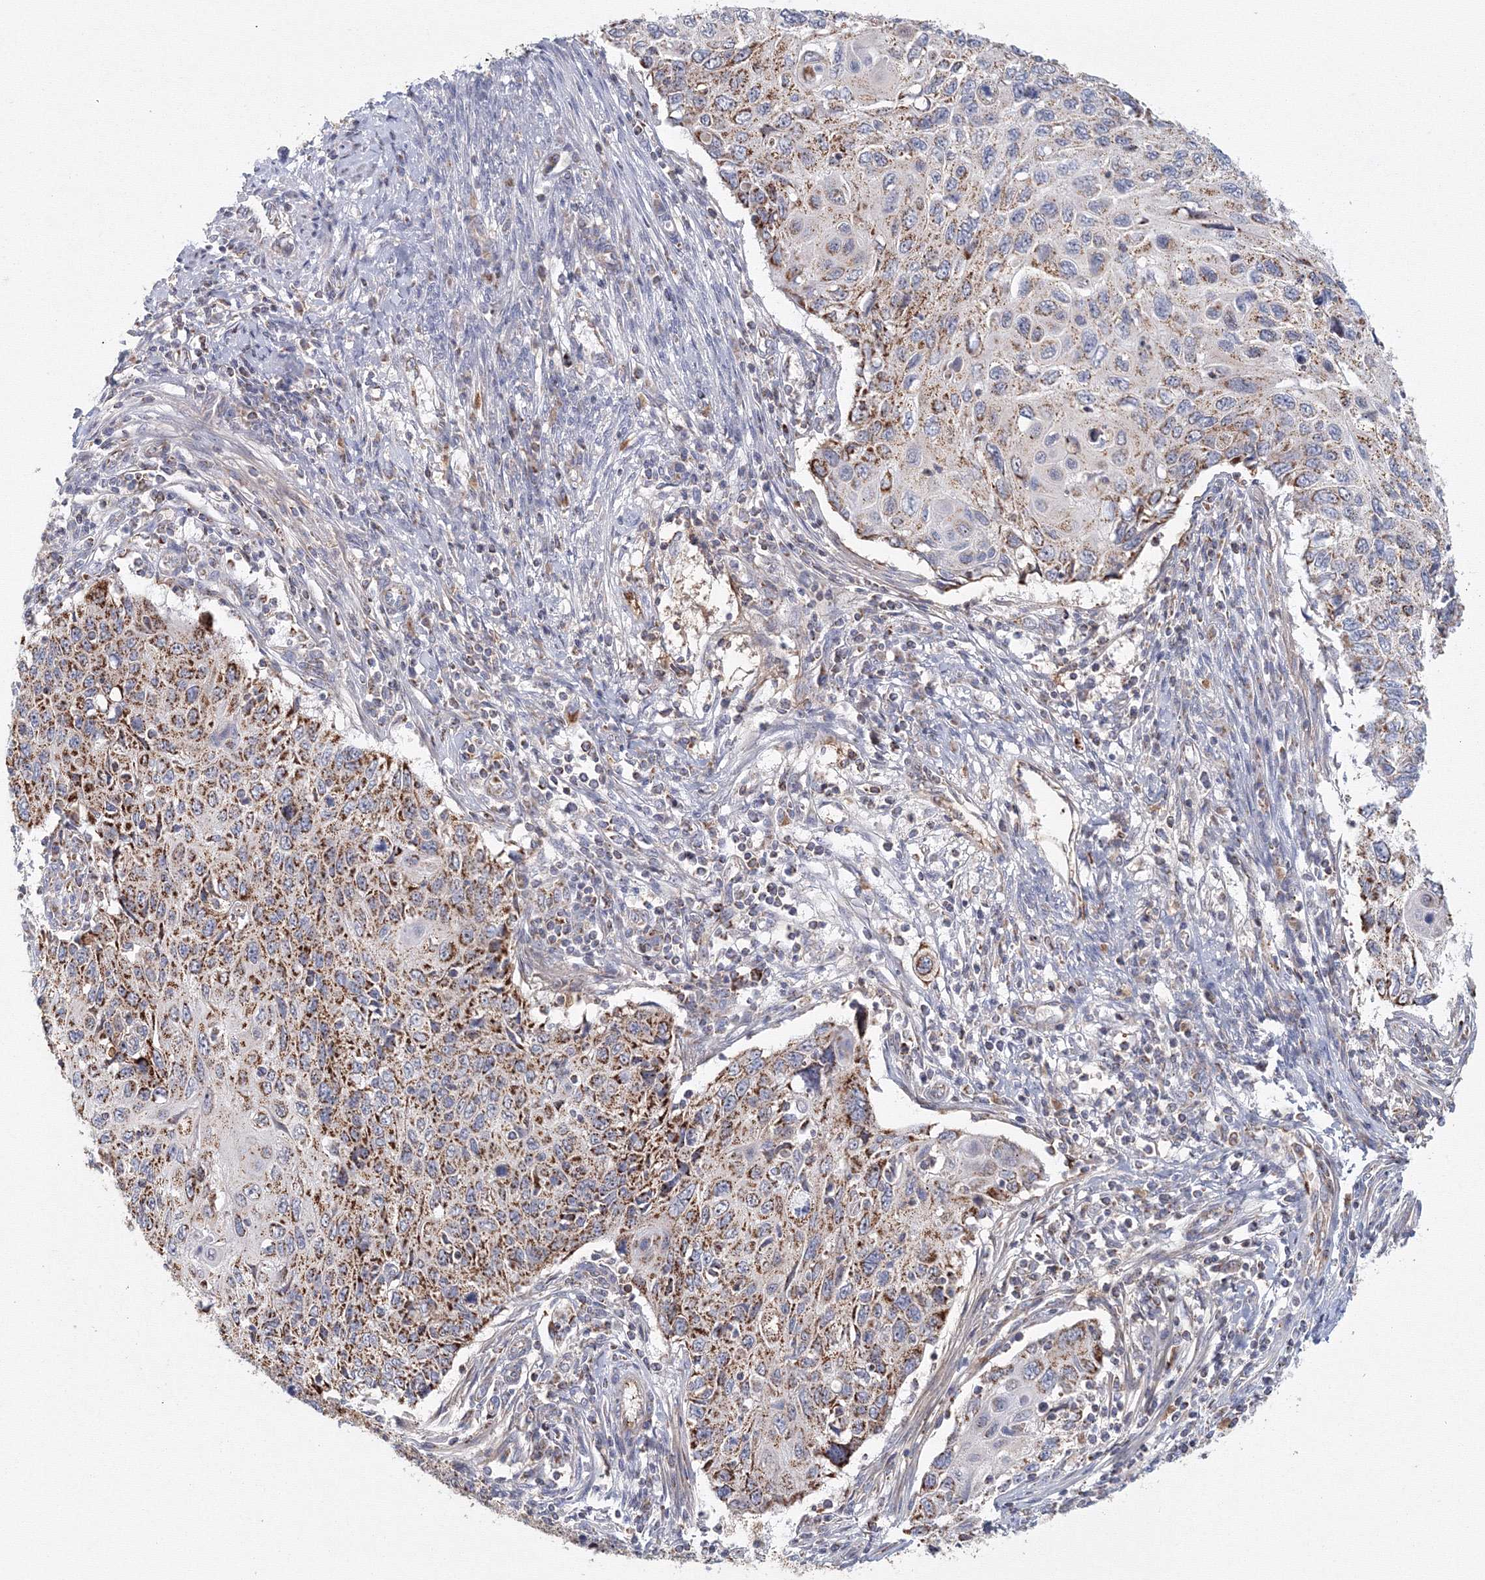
{"staining": {"intensity": "strong", "quantity": "25%-75%", "location": "cytoplasmic/membranous"}, "tissue": "cervical cancer", "cell_type": "Tumor cells", "image_type": "cancer", "snomed": [{"axis": "morphology", "description": "Squamous cell carcinoma, NOS"}, {"axis": "topography", "description": "Cervix"}], "caption": "DAB (3,3'-diaminobenzidine) immunohistochemical staining of cervical cancer displays strong cytoplasmic/membranous protein positivity in approximately 25%-75% of tumor cells.", "gene": "GRPEL1", "patient": {"sex": "female", "age": 70}}